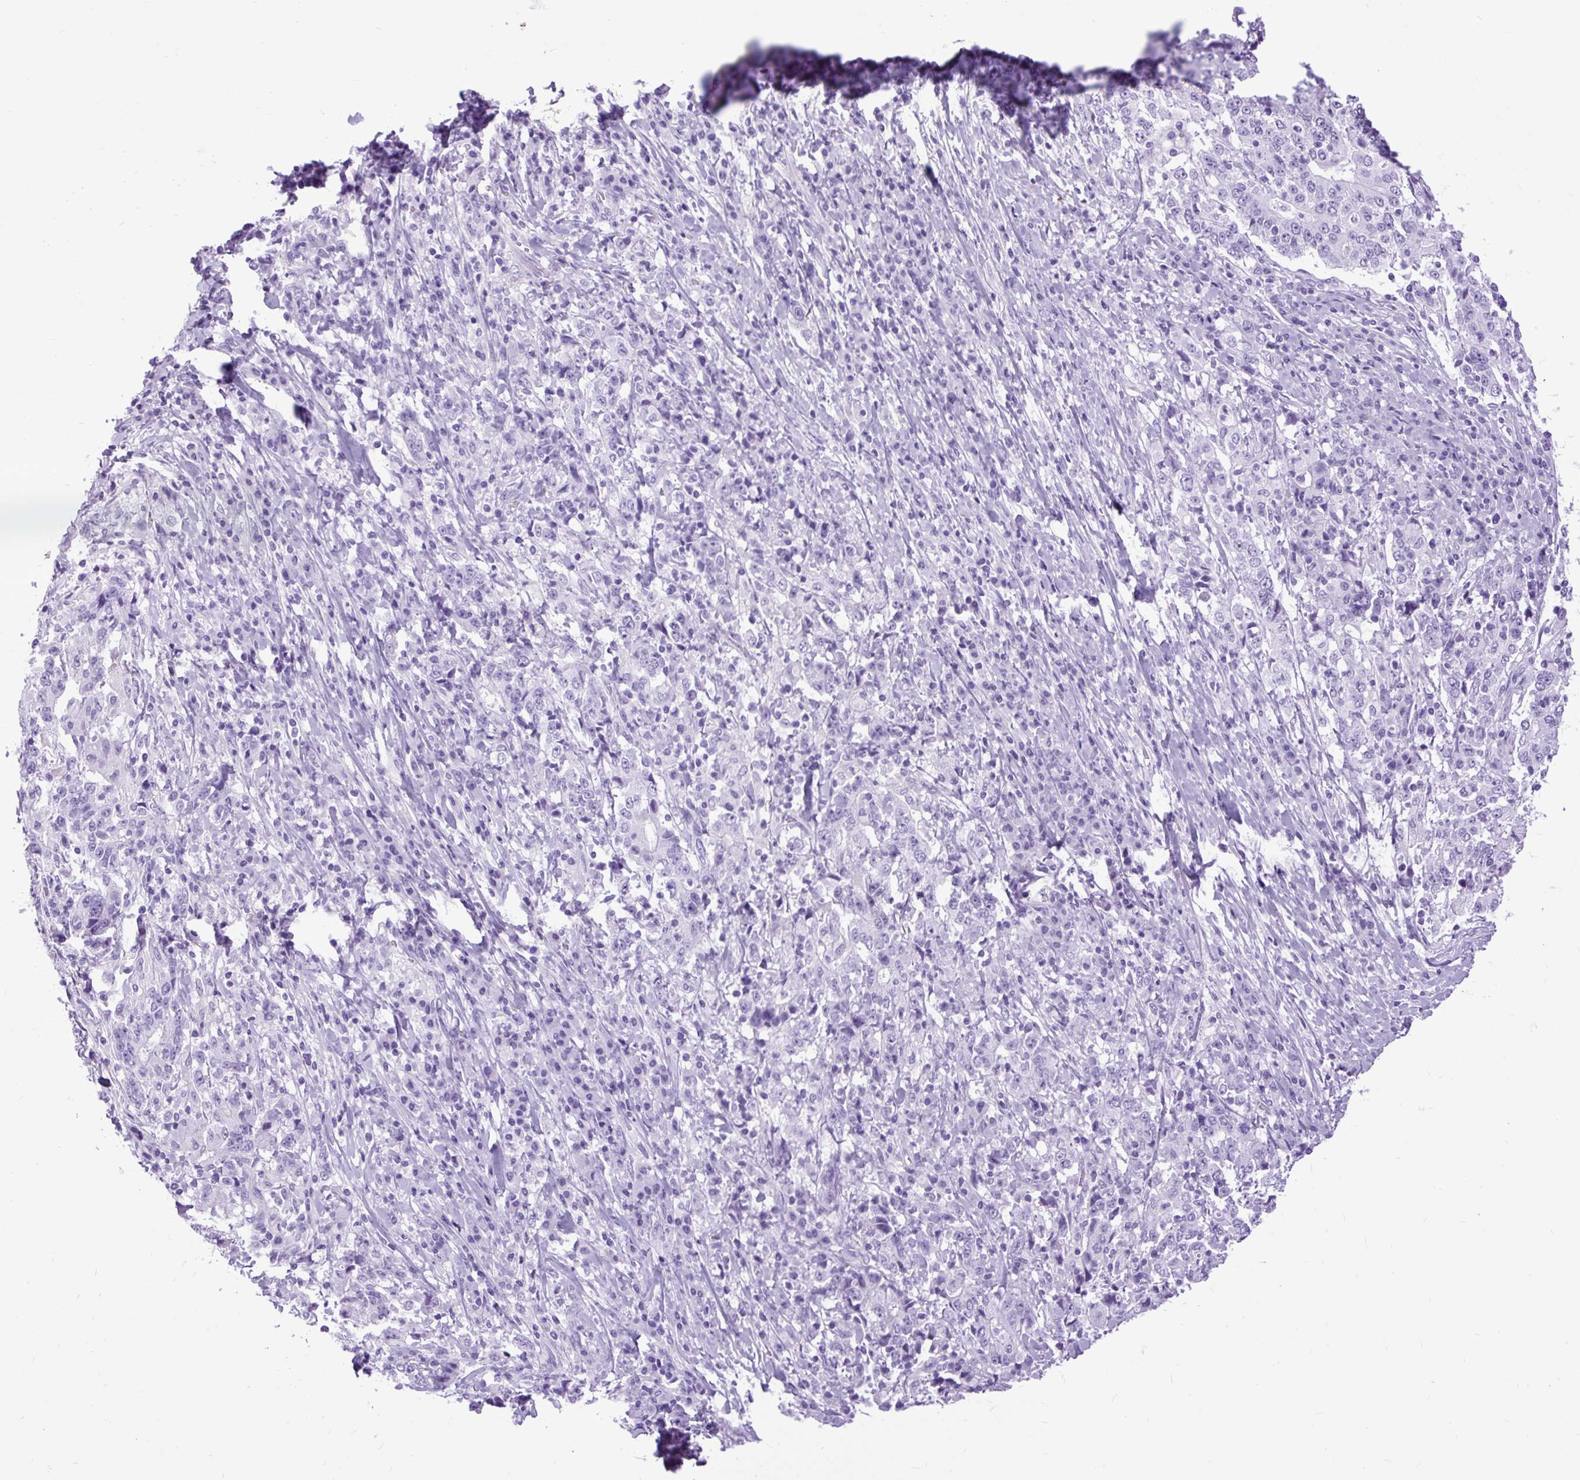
{"staining": {"intensity": "negative", "quantity": "none", "location": "none"}, "tissue": "stomach cancer", "cell_type": "Tumor cells", "image_type": "cancer", "snomed": [{"axis": "morphology", "description": "Normal tissue, NOS"}, {"axis": "morphology", "description": "Adenocarcinoma, NOS"}, {"axis": "topography", "description": "Stomach, upper"}, {"axis": "topography", "description": "Stomach"}], "caption": "Tumor cells are negative for protein expression in human adenocarcinoma (stomach). The staining is performed using DAB (3,3'-diaminobenzidine) brown chromogen with nuclei counter-stained in using hematoxylin.", "gene": "DPP6", "patient": {"sex": "male", "age": 59}}